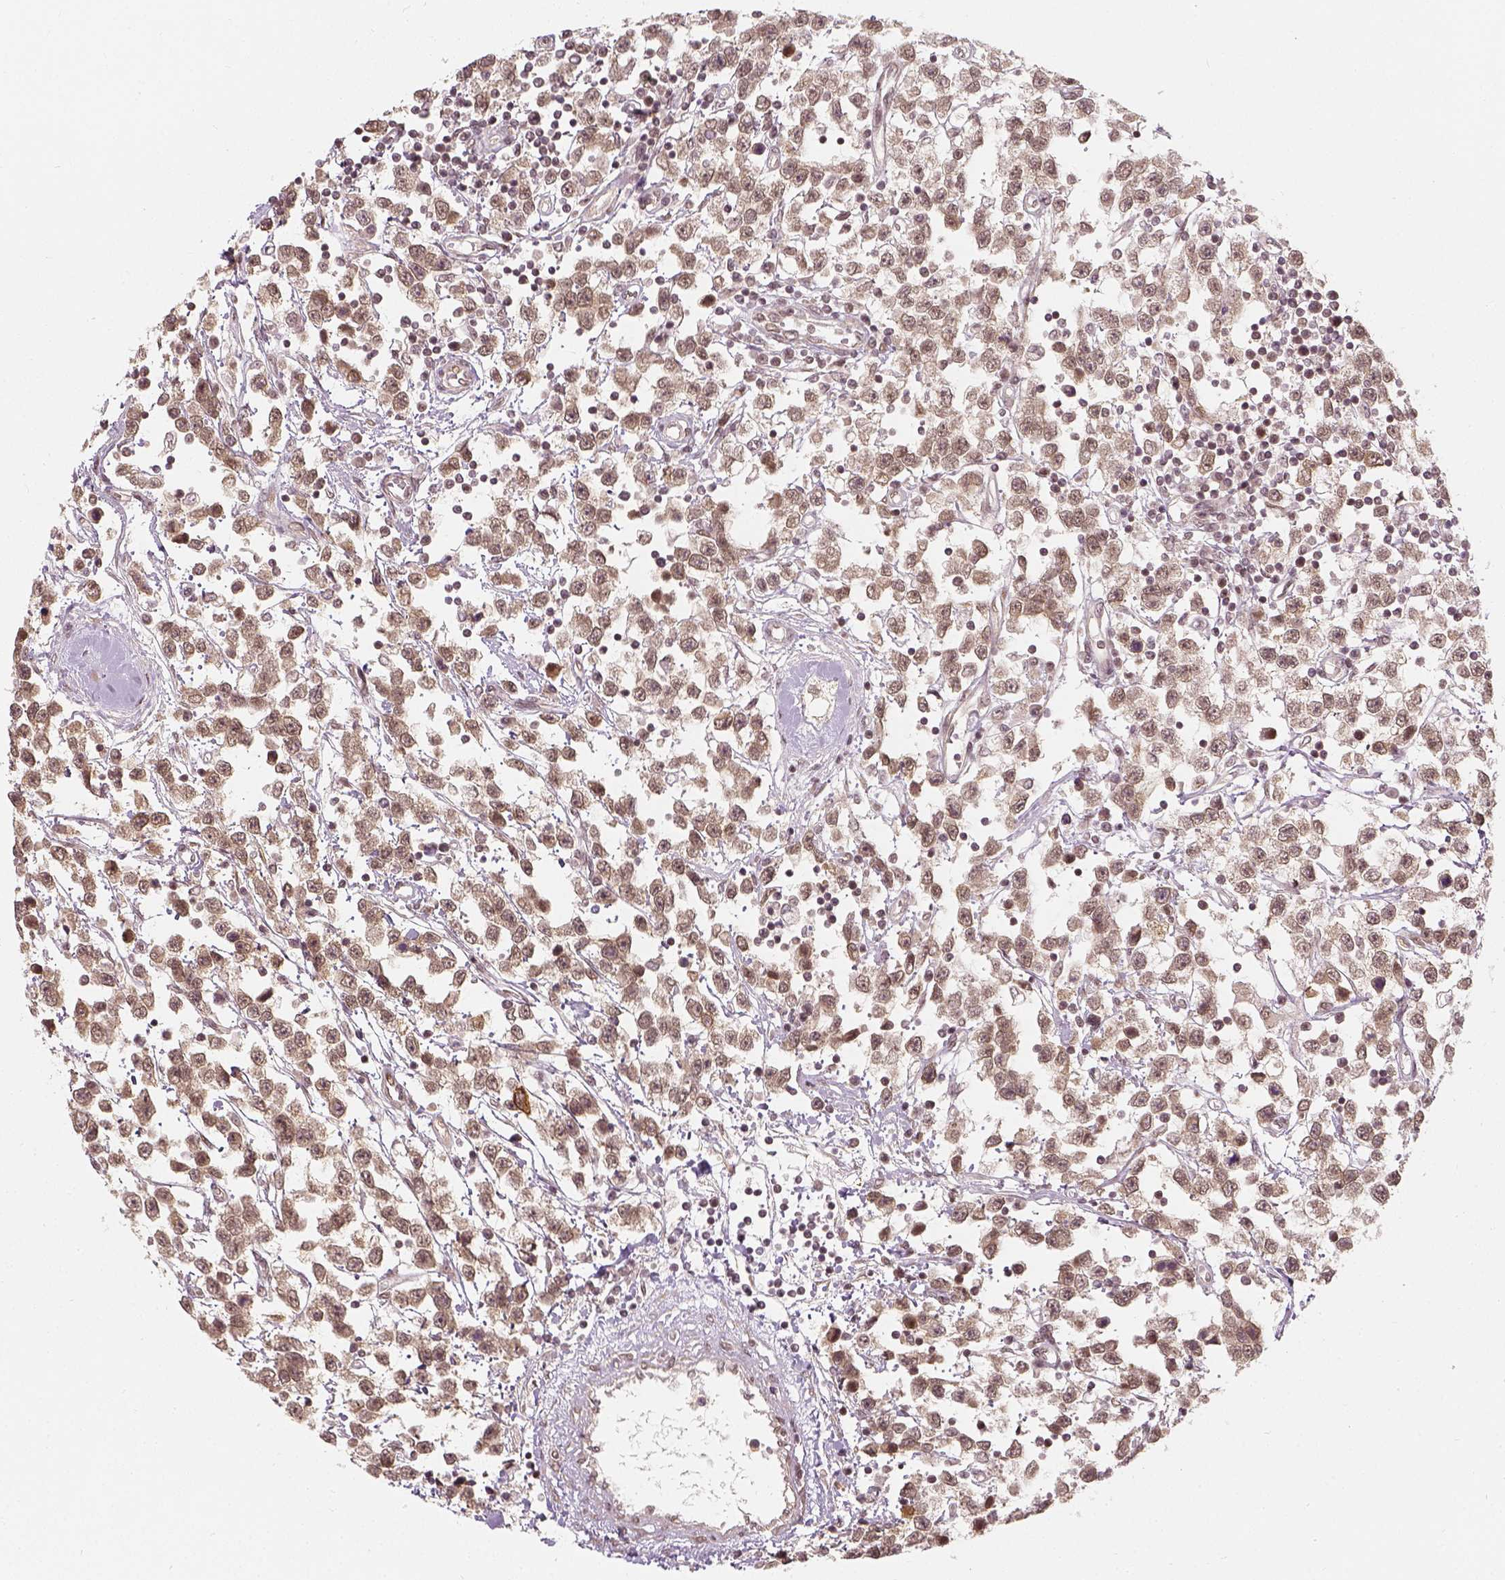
{"staining": {"intensity": "weak", "quantity": ">75%", "location": "cytoplasmic/membranous,nuclear"}, "tissue": "testis cancer", "cell_type": "Tumor cells", "image_type": "cancer", "snomed": [{"axis": "morphology", "description": "Seminoma, NOS"}, {"axis": "topography", "description": "Testis"}], "caption": "Weak cytoplasmic/membranous and nuclear expression is present in about >75% of tumor cells in testis seminoma.", "gene": "ZMAT3", "patient": {"sex": "male", "age": 34}}